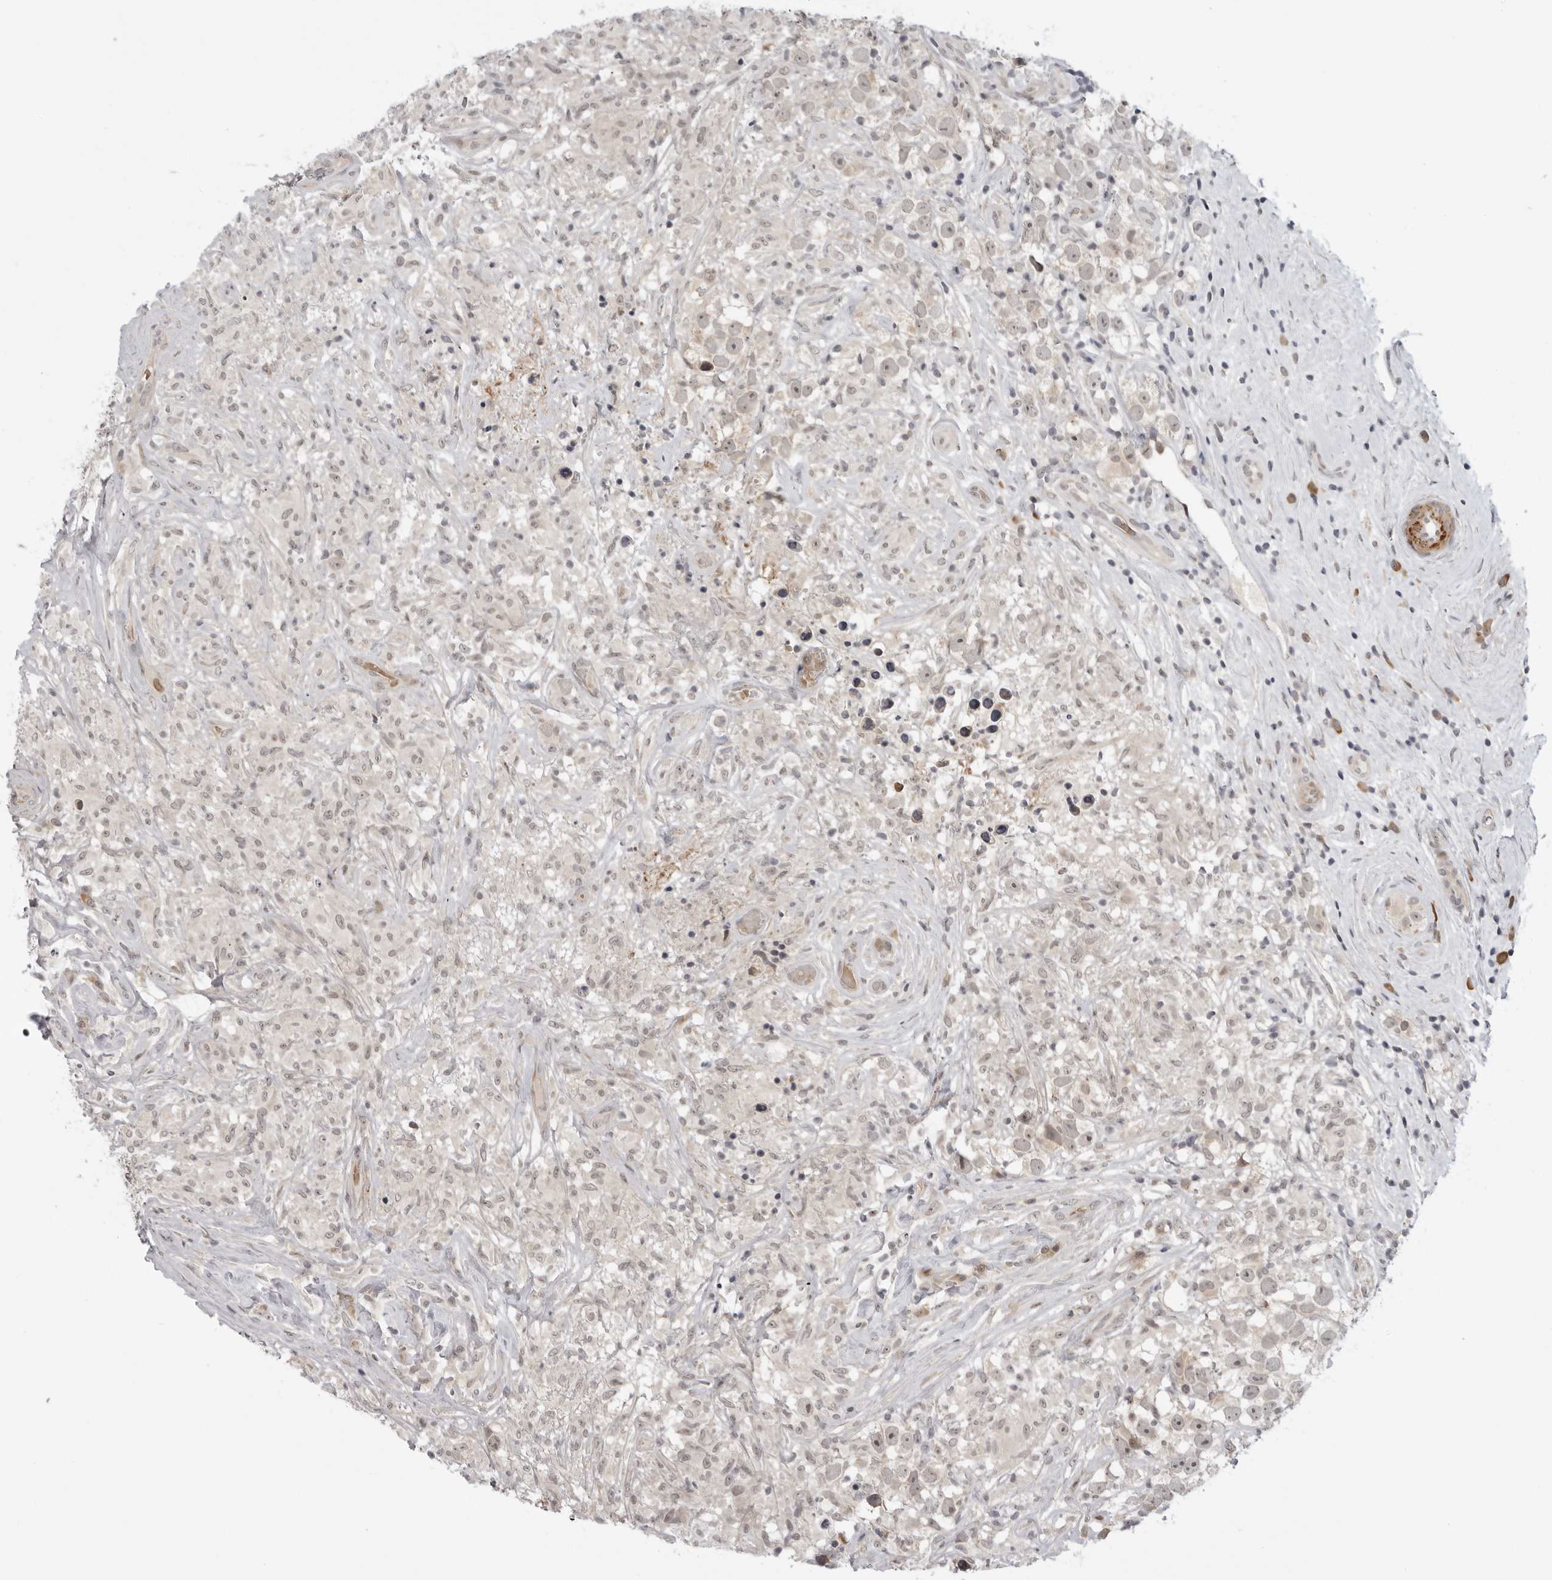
{"staining": {"intensity": "weak", "quantity": ">75%", "location": "nuclear"}, "tissue": "testis cancer", "cell_type": "Tumor cells", "image_type": "cancer", "snomed": [{"axis": "morphology", "description": "Seminoma, NOS"}, {"axis": "topography", "description": "Testis"}], "caption": "A micrograph of testis seminoma stained for a protein exhibits weak nuclear brown staining in tumor cells. (brown staining indicates protein expression, while blue staining denotes nuclei).", "gene": "ALPK2", "patient": {"sex": "male", "age": 49}}